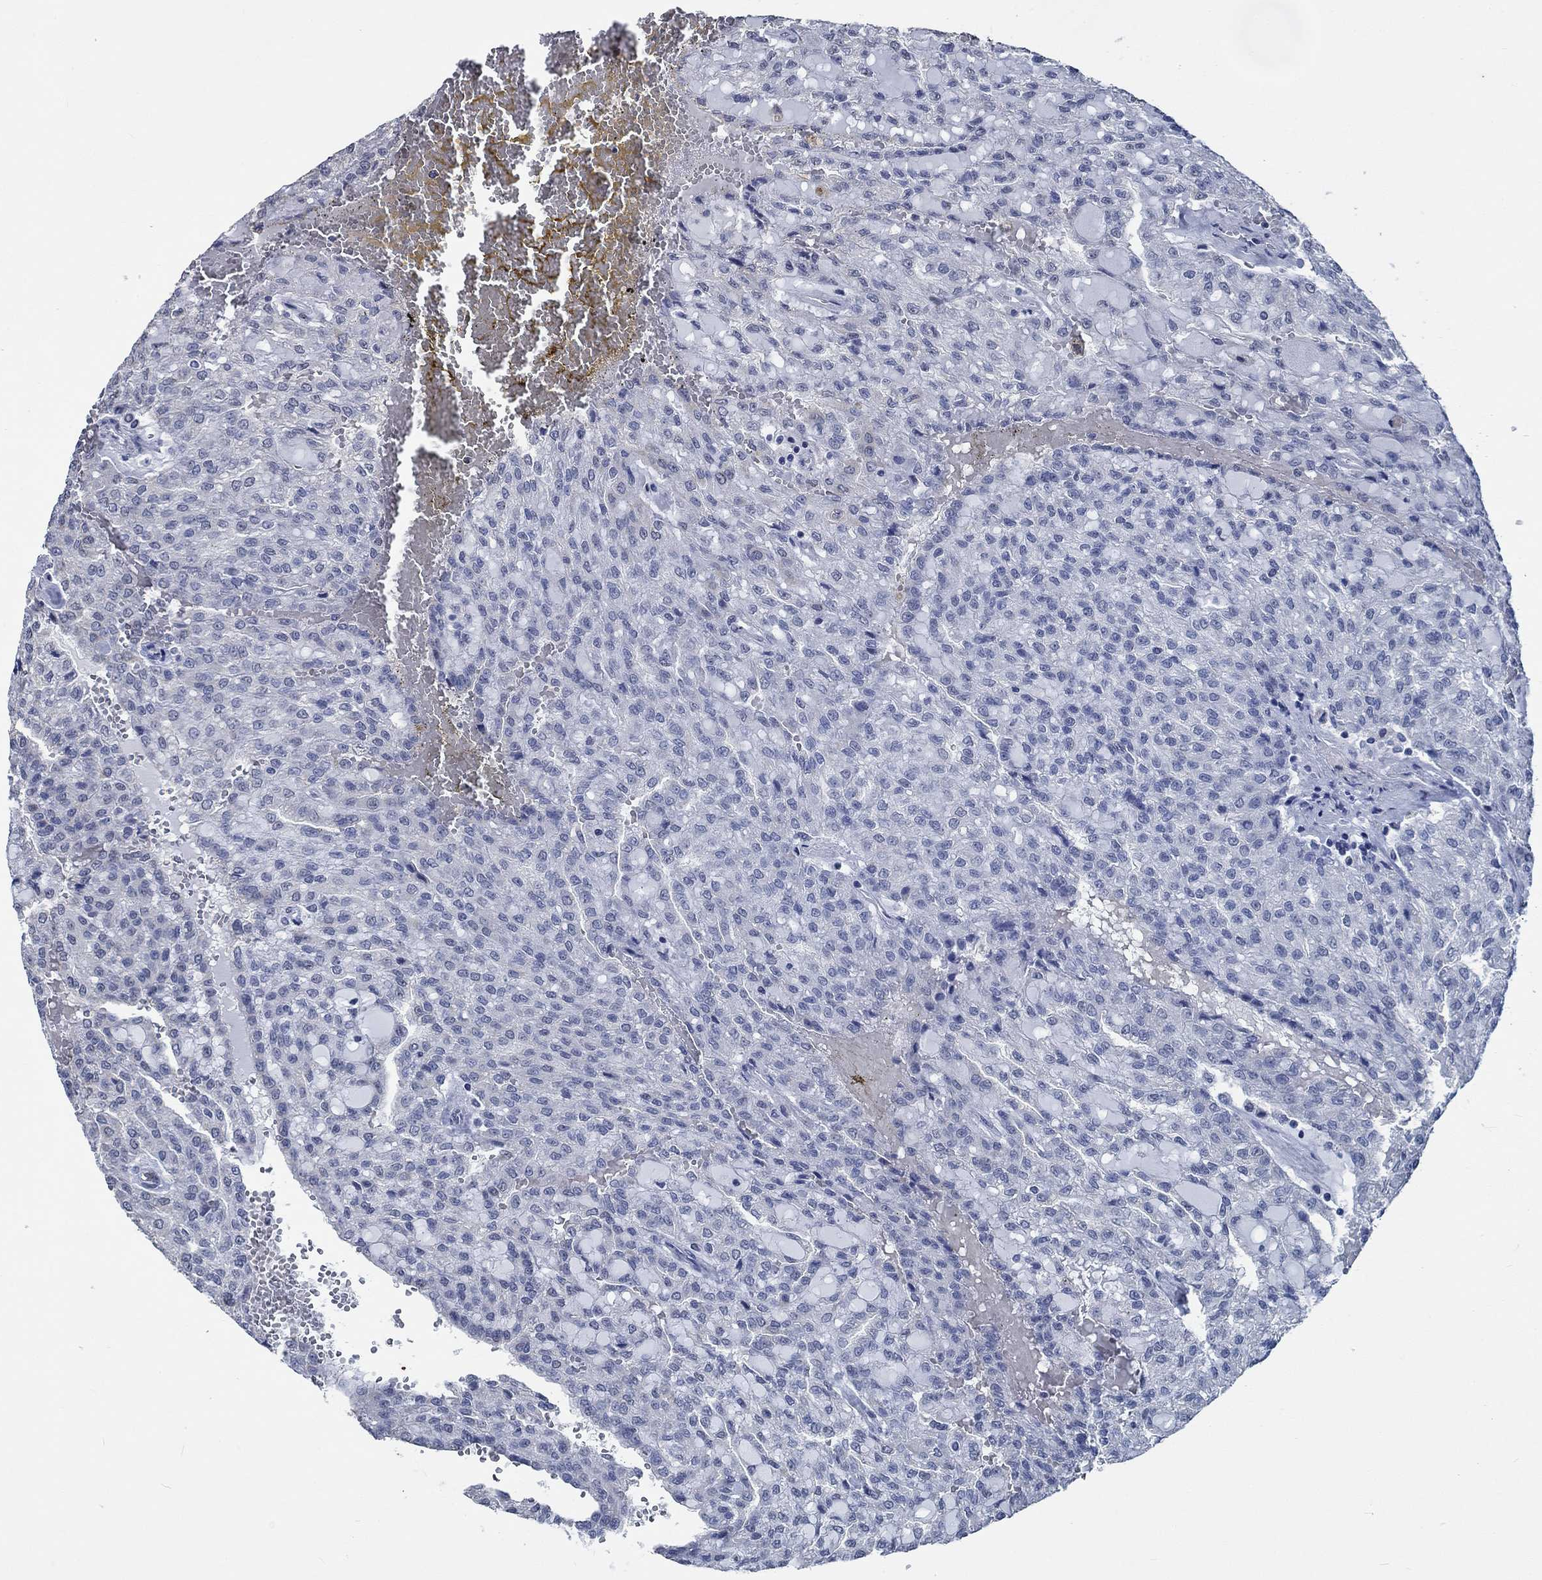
{"staining": {"intensity": "negative", "quantity": "none", "location": "none"}, "tissue": "renal cancer", "cell_type": "Tumor cells", "image_type": "cancer", "snomed": [{"axis": "morphology", "description": "Adenocarcinoma, NOS"}, {"axis": "topography", "description": "Kidney"}], "caption": "A photomicrograph of human renal cancer (adenocarcinoma) is negative for staining in tumor cells. (DAB immunohistochemistry visualized using brightfield microscopy, high magnification).", "gene": "OBSCN", "patient": {"sex": "male", "age": 63}}